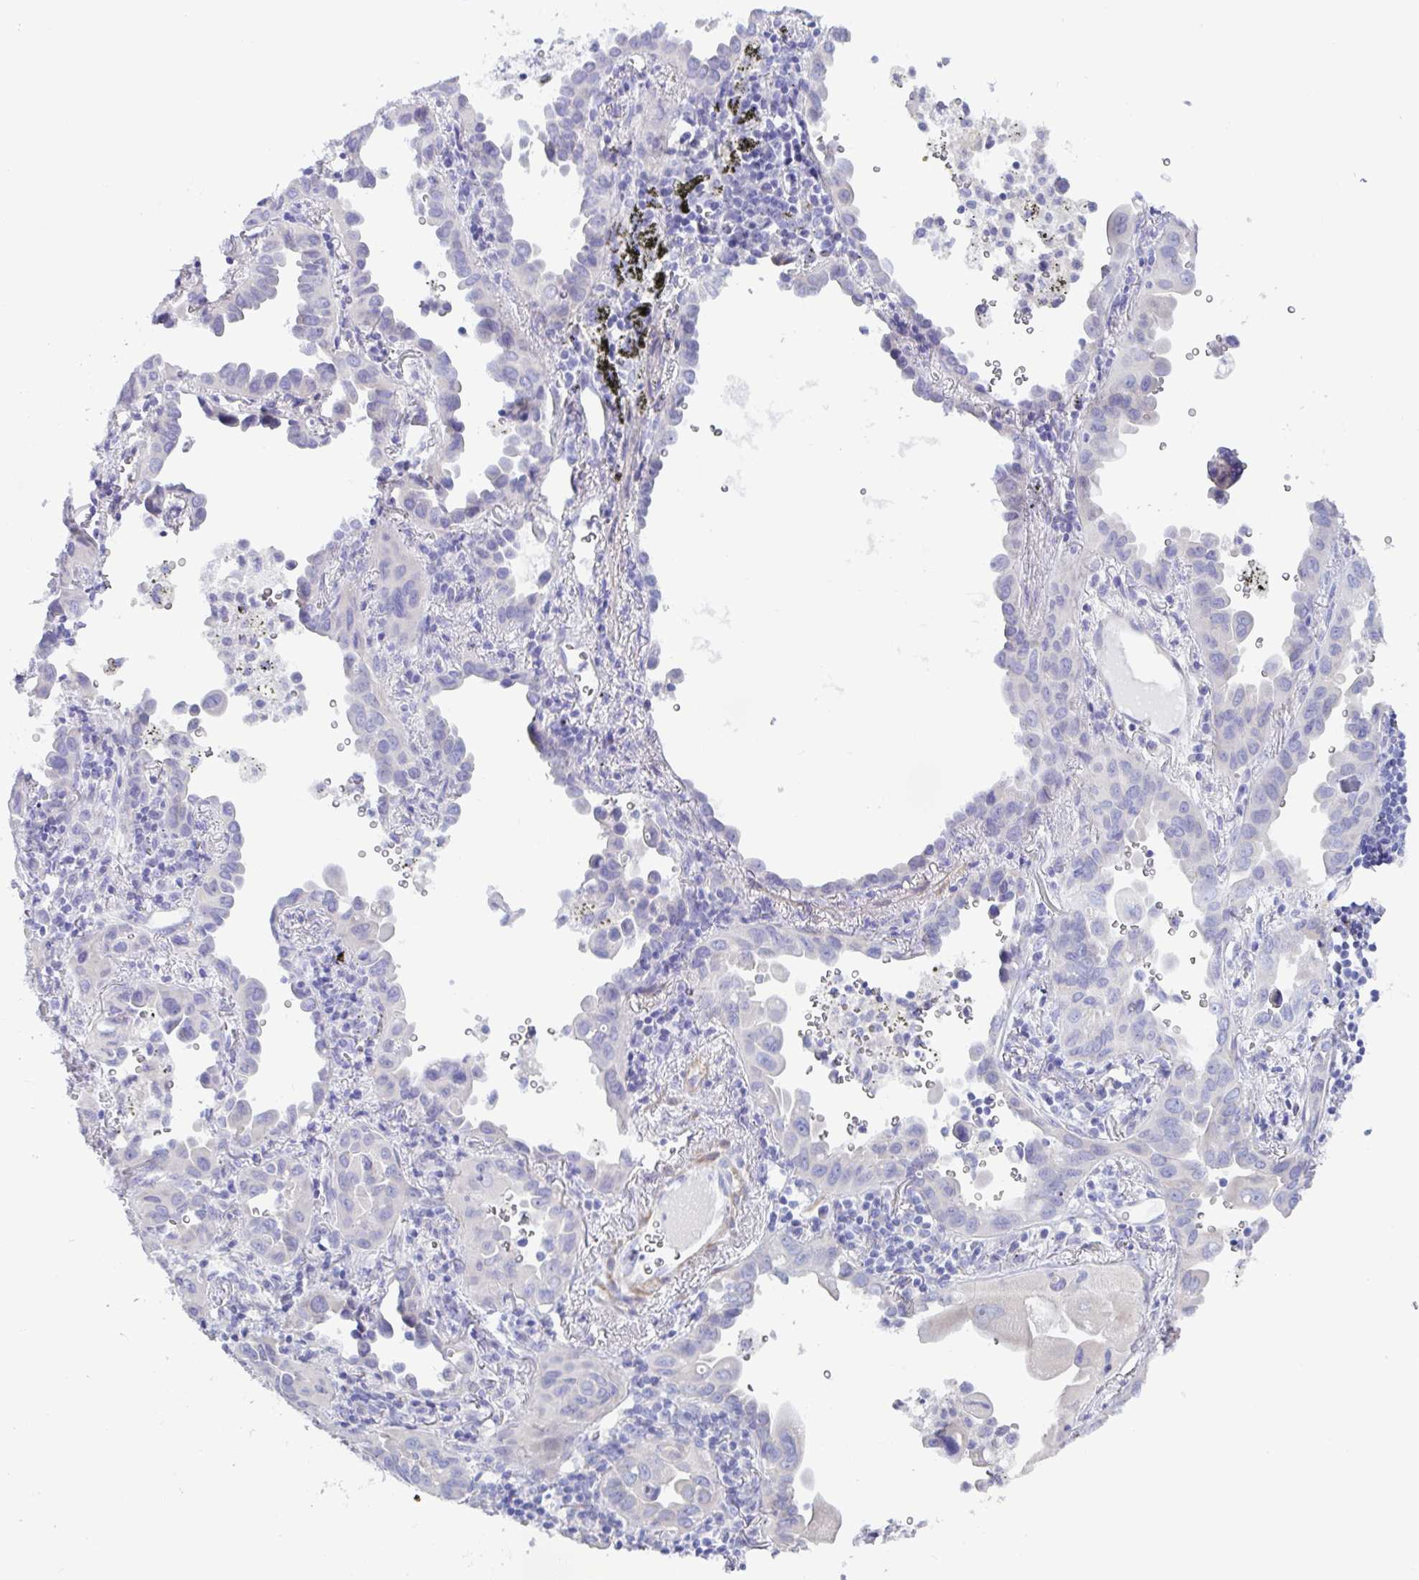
{"staining": {"intensity": "negative", "quantity": "none", "location": "none"}, "tissue": "lung cancer", "cell_type": "Tumor cells", "image_type": "cancer", "snomed": [{"axis": "morphology", "description": "Adenocarcinoma, NOS"}, {"axis": "topography", "description": "Lung"}], "caption": "There is no significant expression in tumor cells of lung cancer.", "gene": "MED11", "patient": {"sex": "male", "age": 68}}